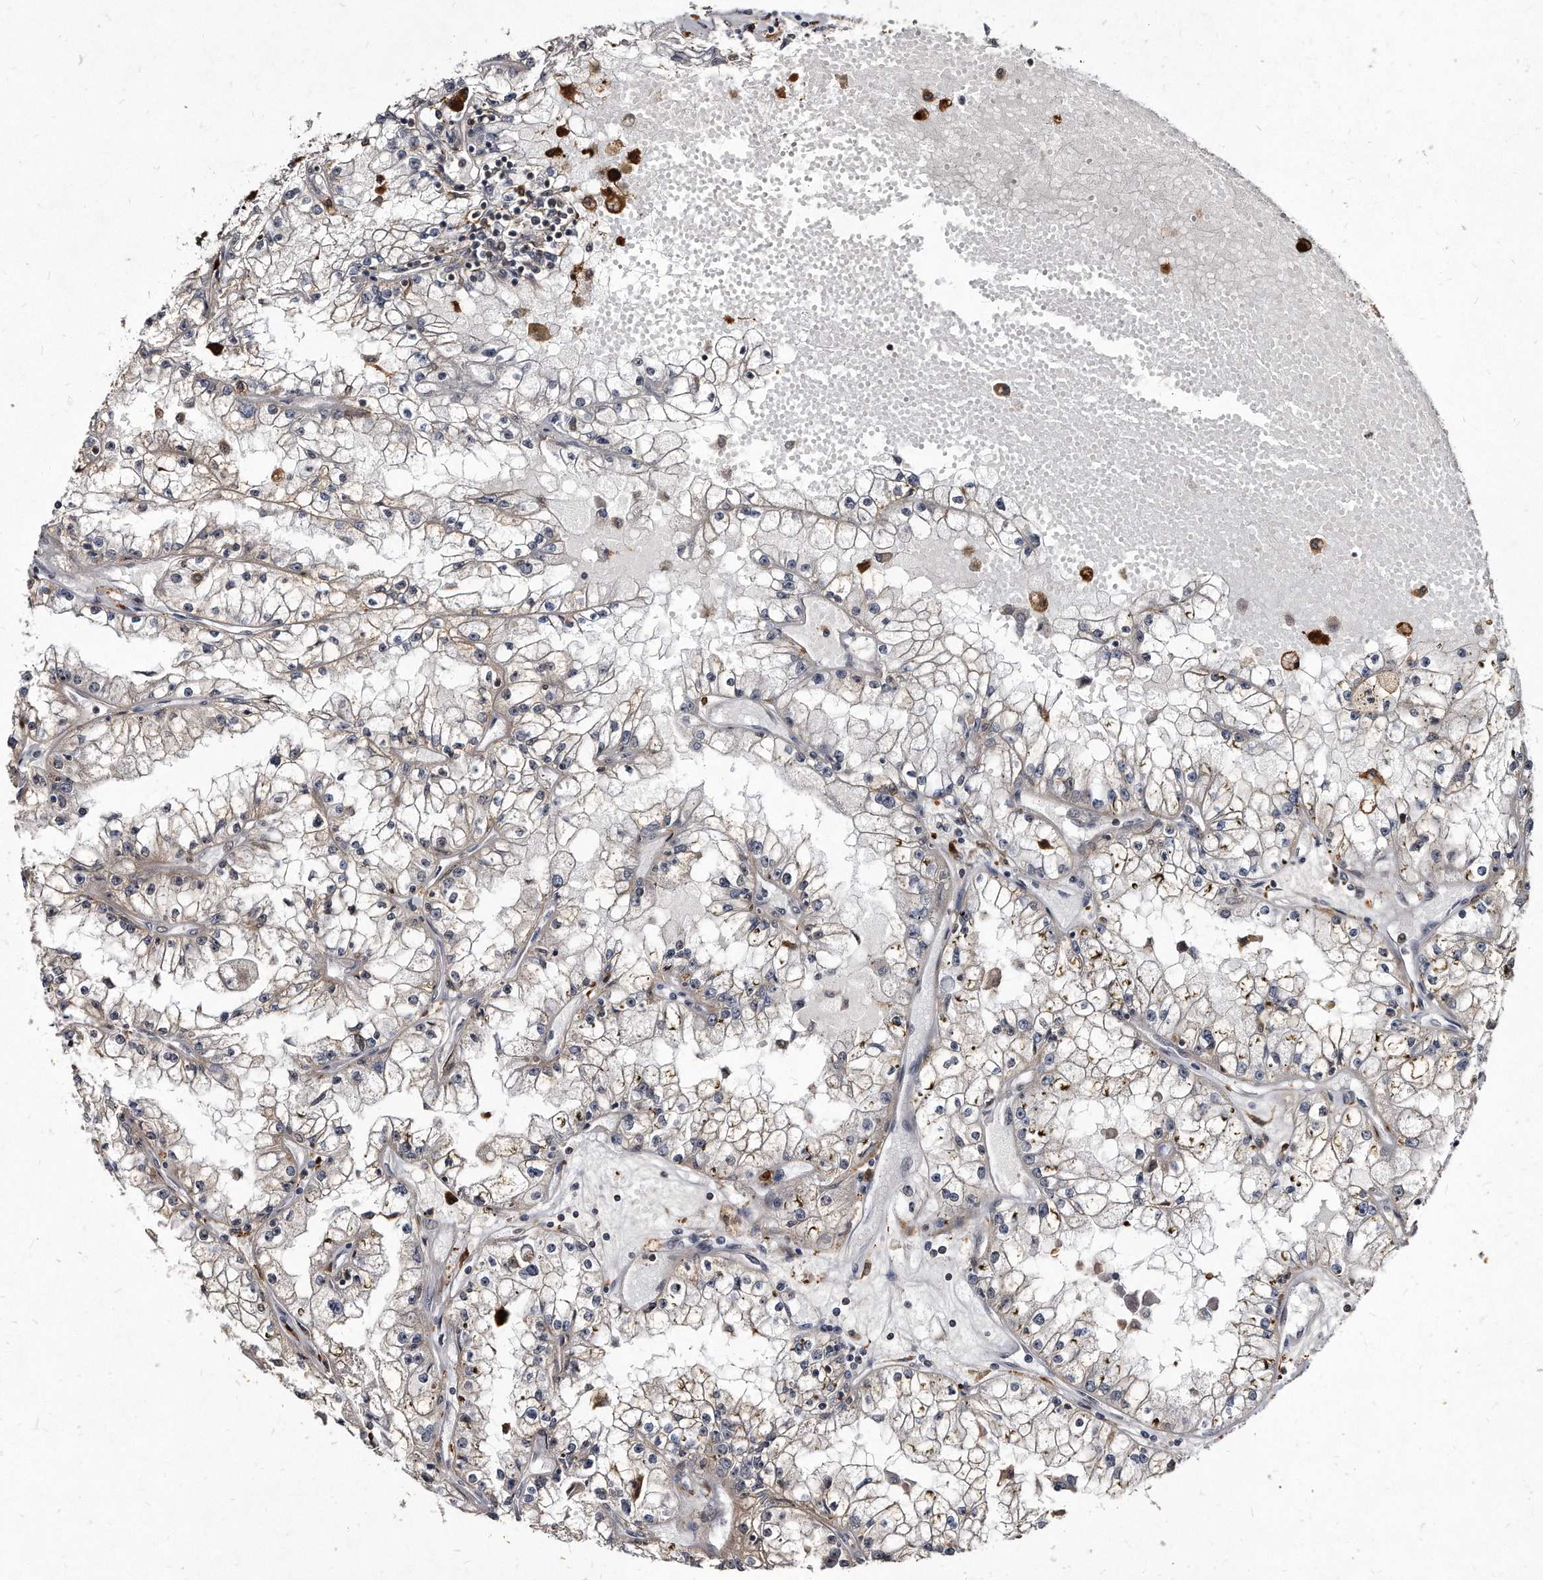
{"staining": {"intensity": "negative", "quantity": "none", "location": "none"}, "tissue": "renal cancer", "cell_type": "Tumor cells", "image_type": "cancer", "snomed": [{"axis": "morphology", "description": "Adenocarcinoma, NOS"}, {"axis": "topography", "description": "Kidney"}], "caption": "Renal cancer was stained to show a protein in brown. There is no significant staining in tumor cells. (Stains: DAB (3,3'-diaminobenzidine) immunohistochemistry (IHC) with hematoxylin counter stain, Microscopy: brightfield microscopy at high magnification).", "gene": "KLHDC3", "patient": {"sex": "male", "age": 56}}